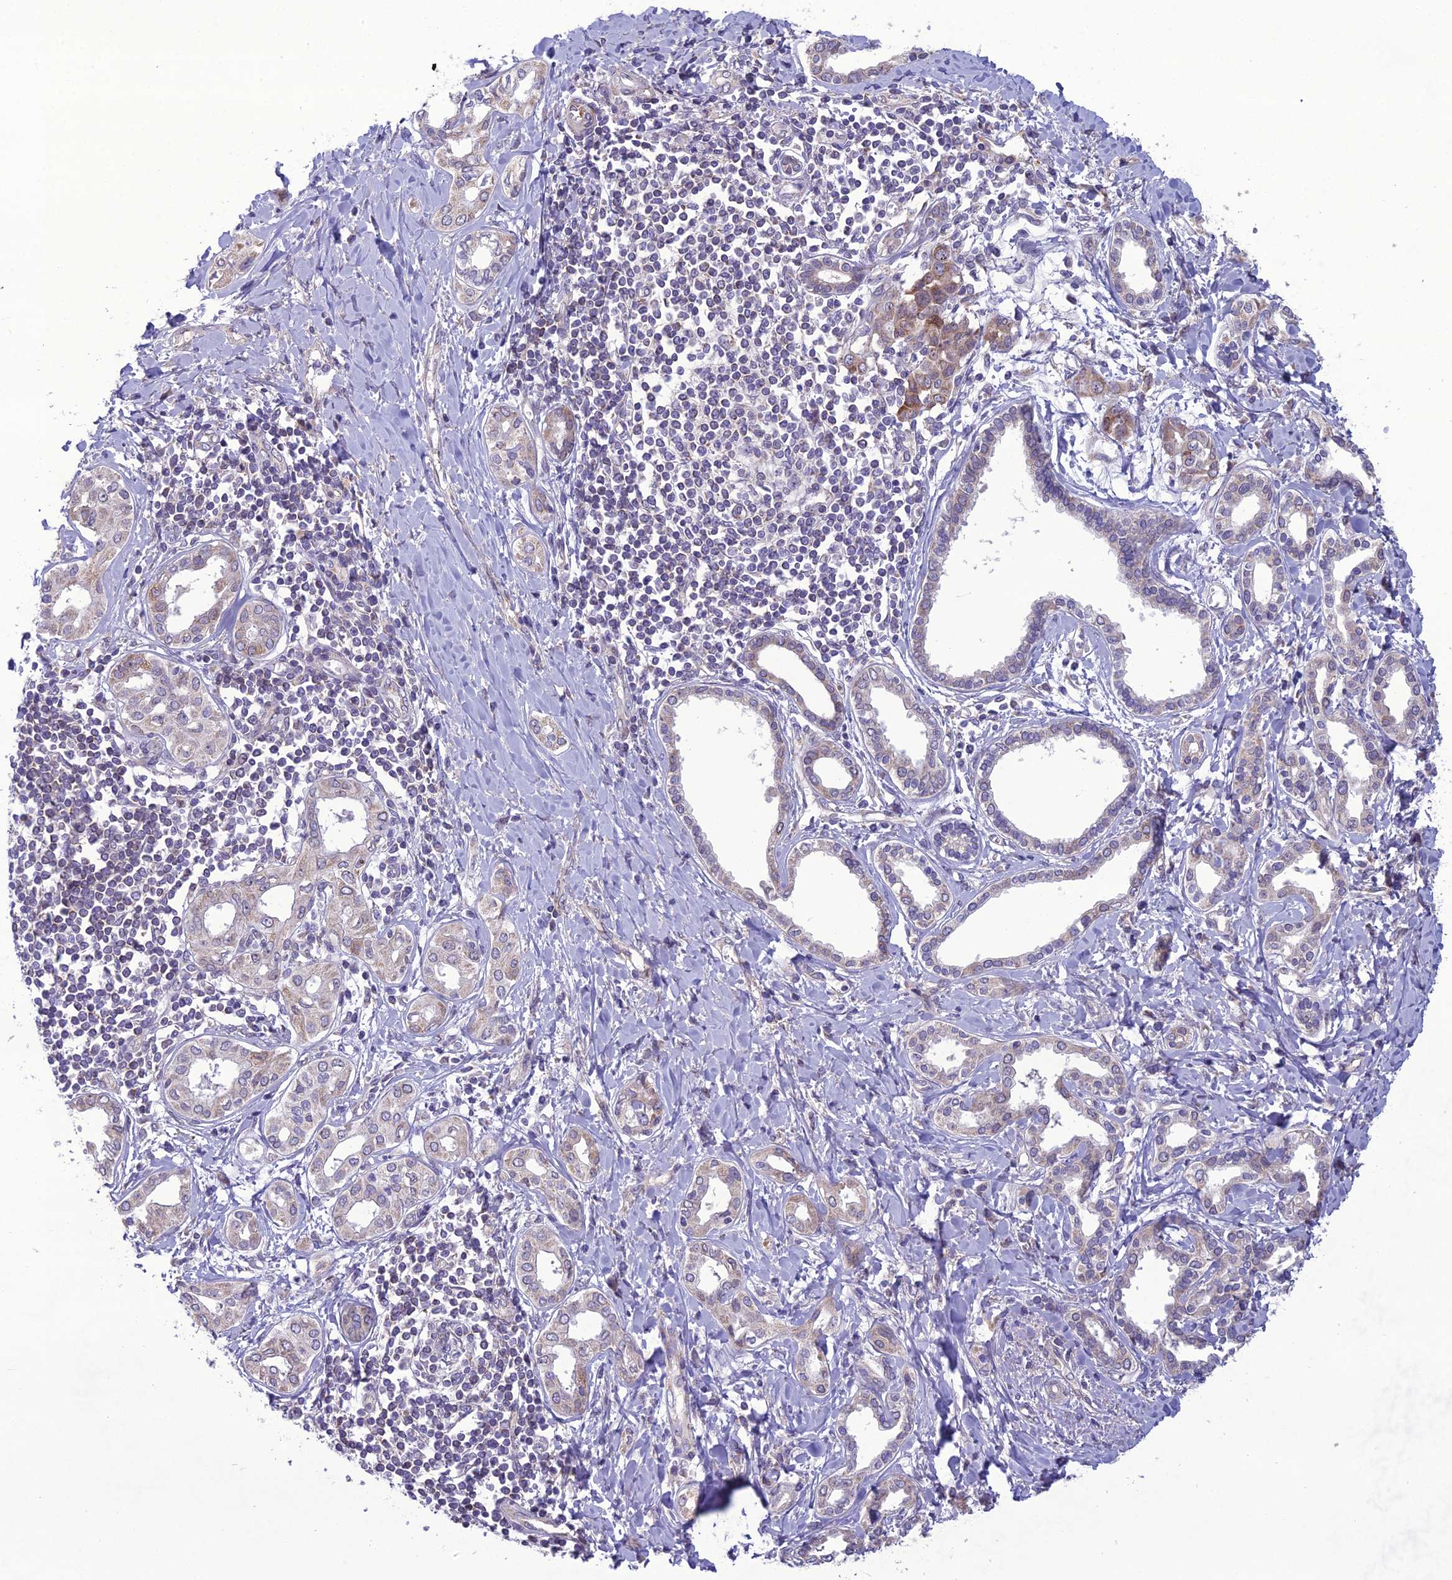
{"staining": {"intensity": "weak", "quantity": "<25%", "location": "cytoplasmic/membranous"}, "tissue": "liver cancer", "cell_type": "Tumor cells", "image_type": "cancer", "snomed": [{"axis": "morphology", "description": "Cholangiocarcinoma"}, {"axis": "topography", "description": "Liver"}], "caption": "Tumor cells show no significant positivity in liver cancer. The staining was performed using DAB (3,3'-diaminobenzidine) to visualize the protein expression in brown, while the nuclei were stained in blue with hematoxylin (Magnification: 20x).", "gene": "NODAL", "patient": {"sex": "female", "age": 77}}